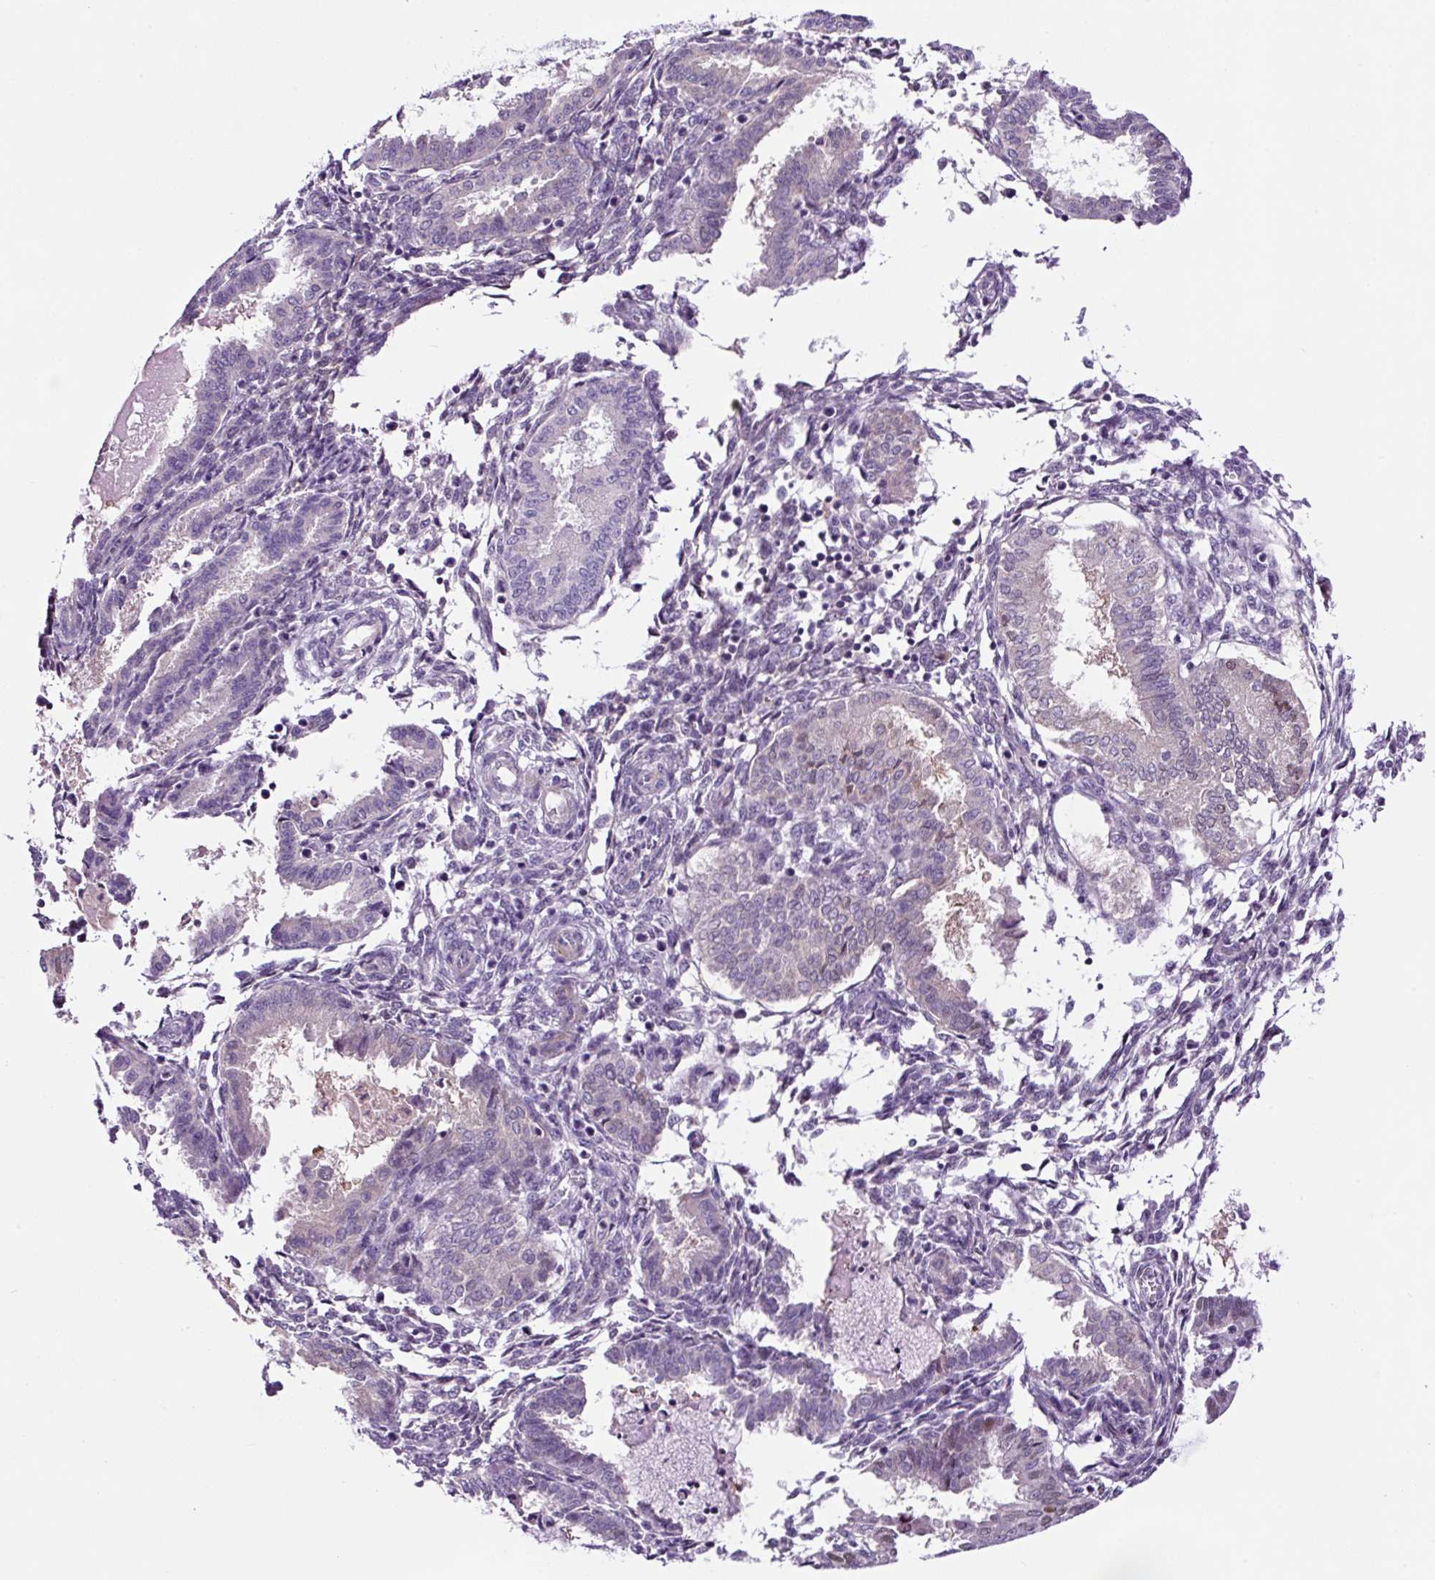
{"staining": {"intensity": "weak", "quantity": "<25%", "location": "nuclear"}, "tissue": "endometrial cancer", "cell_type": "Tumor cells", "image_type": "cancer", "snomed": [{"axis": "morphology", "description": "Adenocarcinoma, NOS"}, {"axis": "topography", "description": "Uterus"}], "caption": "This is a histopathology image of IHC staining of endometrial cancer (adenocarcinoma), which shows no positivity in tumor cells. The staining was performed using DAB (3,3'-diaminobenzidine) to visualize the protein expression in brown, while the nuclei were stained in blue with hematoxylin (Magnification: 20x).", "gene": "TAFA3", "patient": {"sex": "female", "age": 44}}